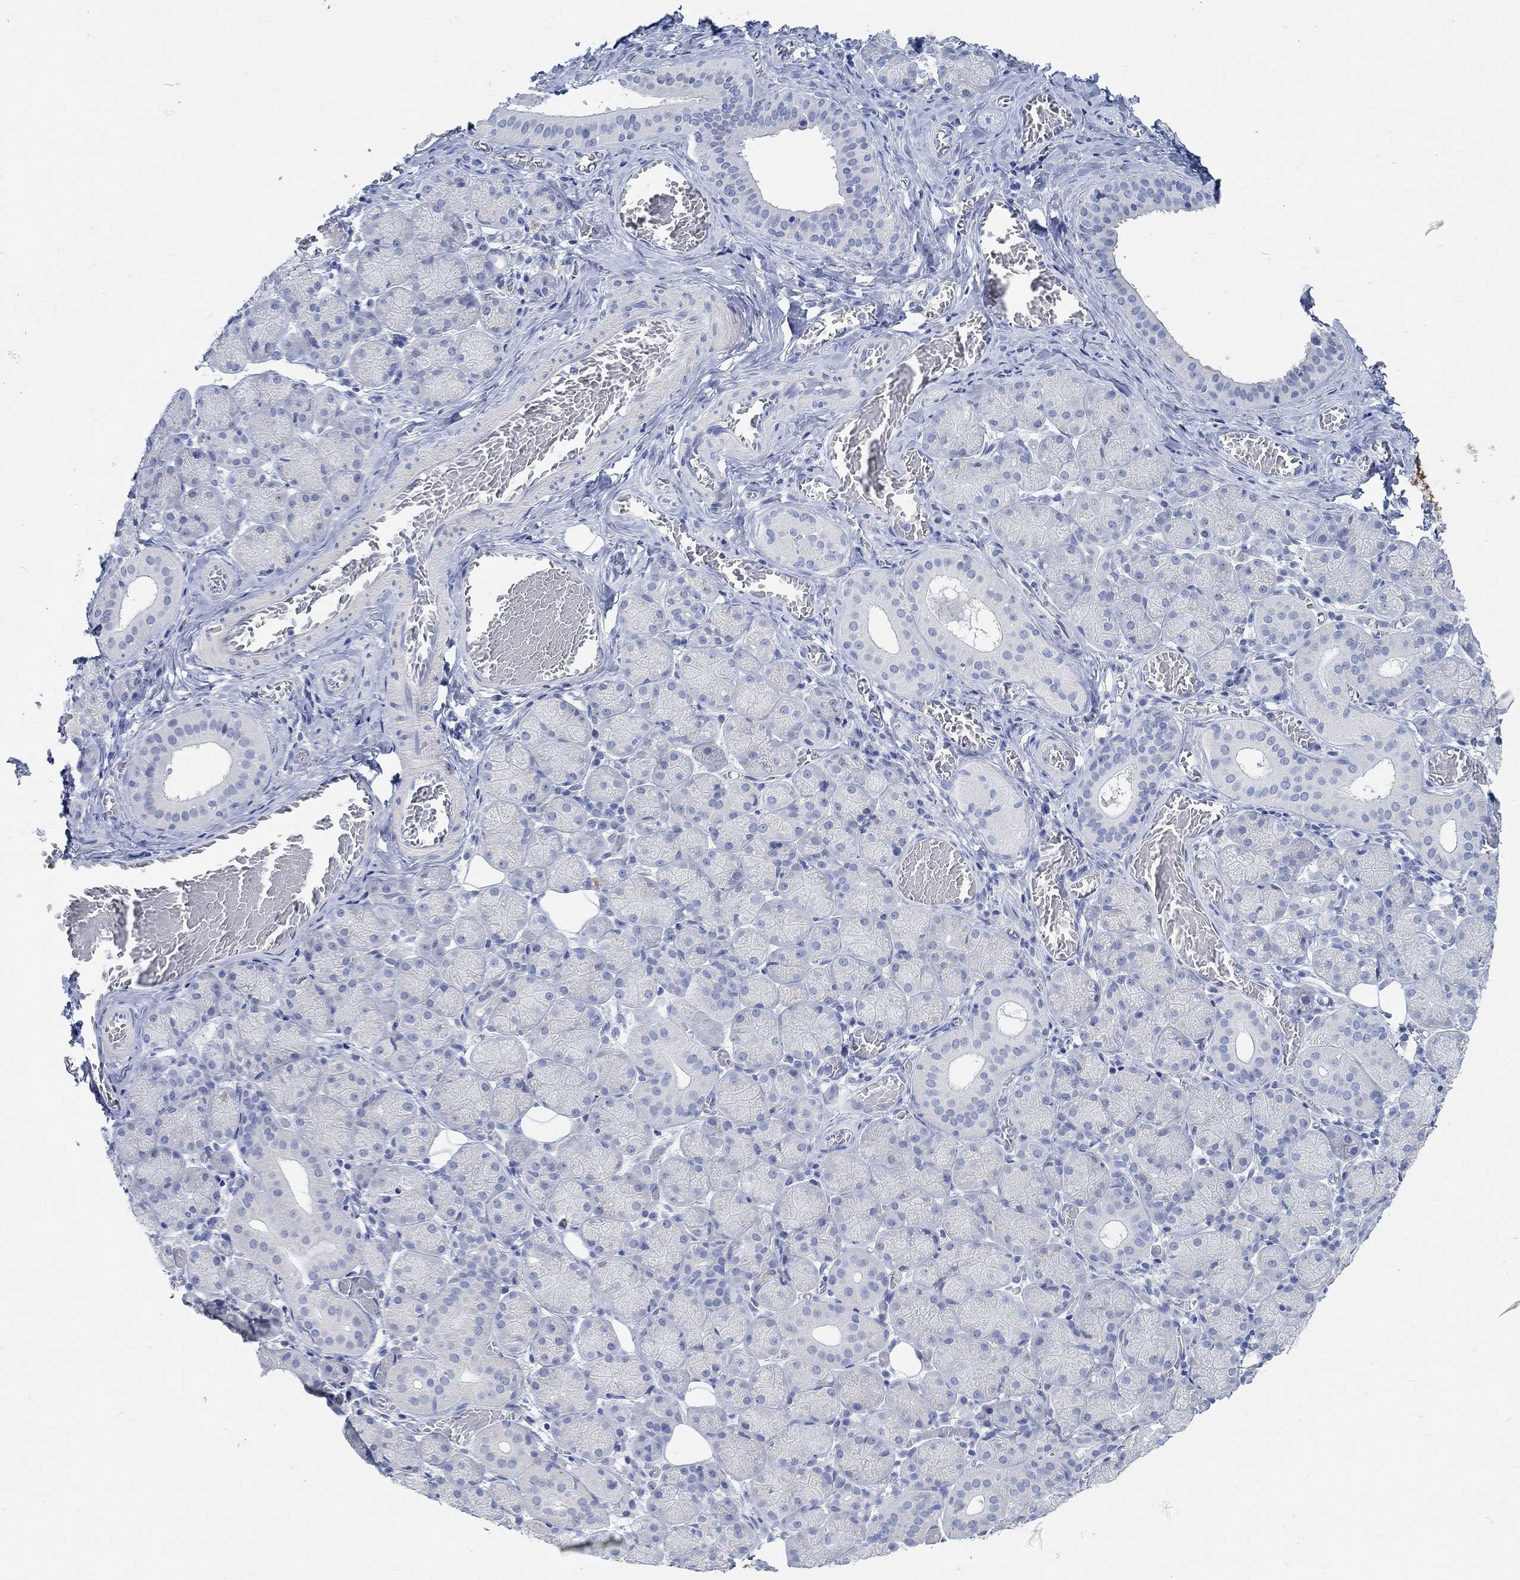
{"staining": {"intensity": "negative", "quantity": "none", "location": "none"}, "tissue": "salivary gland", "cell_type": "Glandular cells", "image_type": "normal", "snomed": [{"axis": "morphology", "description": "Normal tissue, NOS"}, {"axis": "topography", "description": "Salivary gland"}, {"axis": "topography", "description": "Peripheral nerve tissue"}], "caption": "High power microscopy histopathology image of an immunohistochemistry (IHC) histopathology image of benign salivary gland, revealing no significant staining in glandular cells.", "gene": "RBM20", "patient": {"sex": "female", "age": 24}}